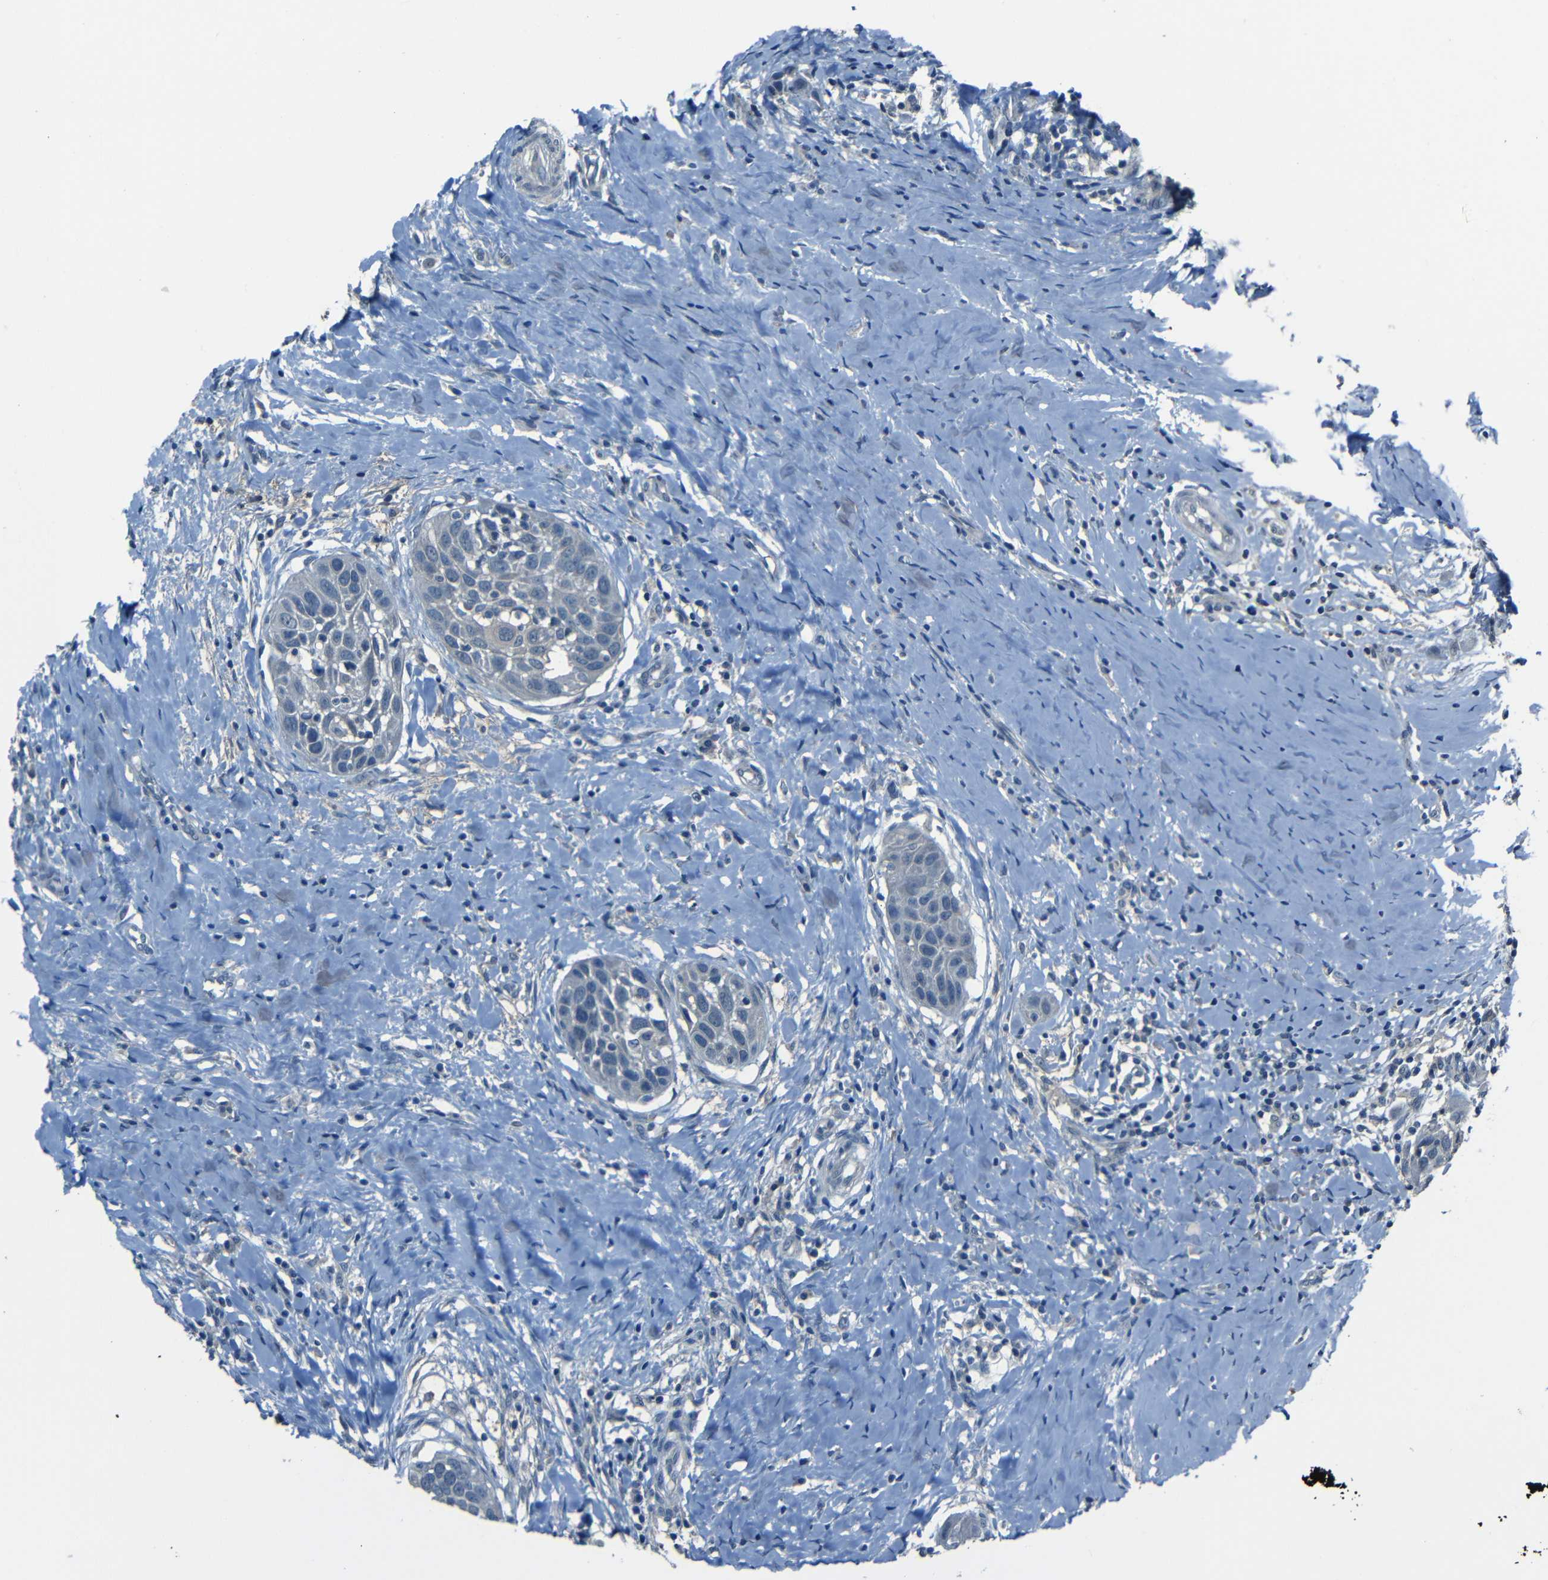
{"staining": {"intensity": "negative", "quantity": "none", "location": "none"}, "tissue": "head and neck cancer", "cell_type": "Tumor cells", "image_type": "cancer", "snomed": [{"axis": "morphology", "description": "Normal tissue, NOS"}, {"axis": "morphology", "description": "Squamous cell carcinoma, NOS"}, {"axis": "topography", "description": "Oral tissue"}, {"axis": "topography", "description": "Head-Neck"}], "caption": "This is an IHC micrograph of human head and neck cancer. There is no staining in tumor cells.", "gene": "SLA", "patient": {"sex": "female", "age": 50}}